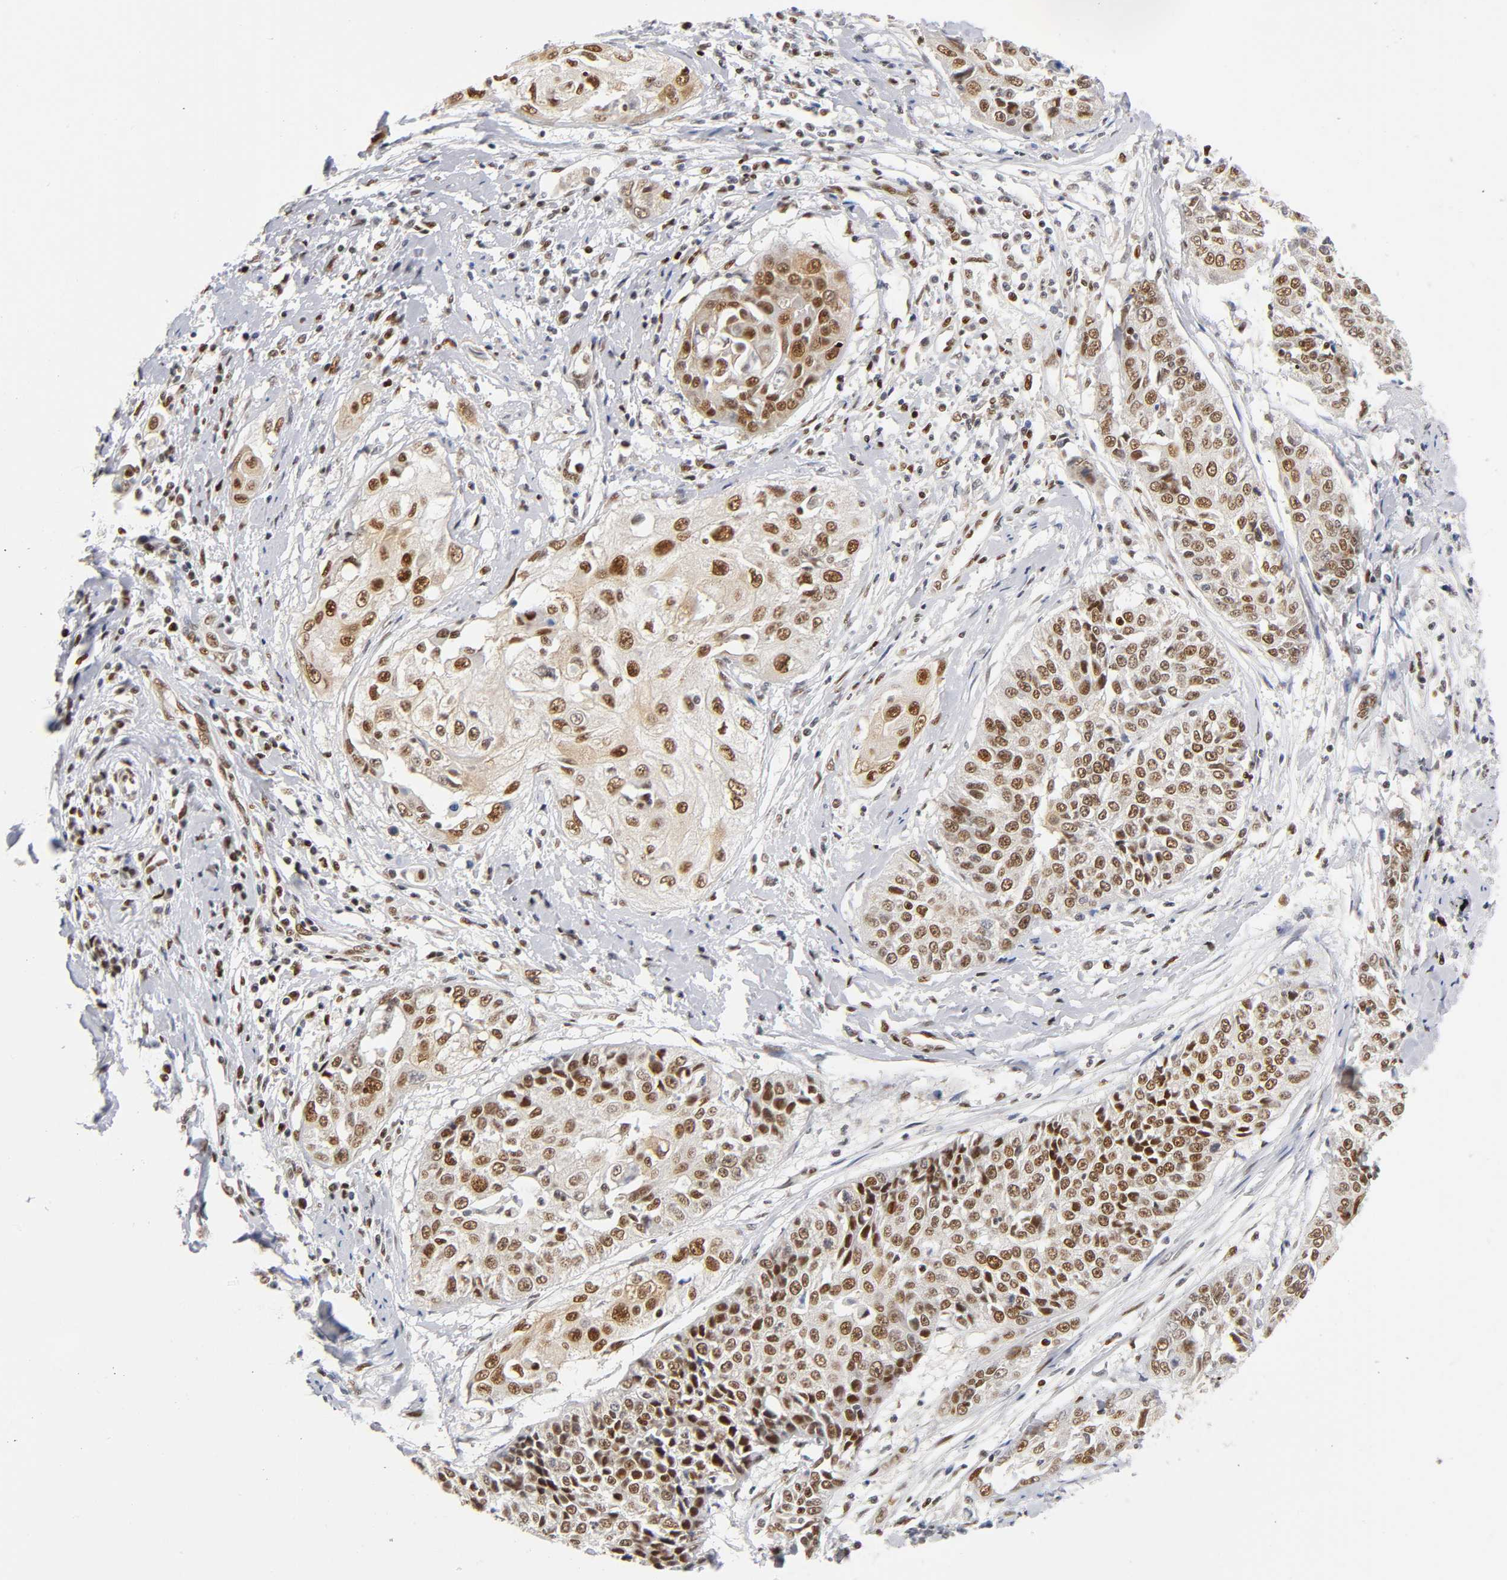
{"staining": {"intensity": "strong", "quantity": ">75%", "location": "nuclear"}, "tissue": "cervical cancer", "cell_type": "Tumor cells", "image_type": "cancer", "snomed": [{"axis": "morphology", "description": "Squamous cell carcinoma, NOS"}, {"axis": "topography", "description": "Cervix"}], "caption": "The image shows immunohistochemical staining of squamous cell carcinoma (cervical). There is strong nuclear expression is identified in about >75% of tumor cells.", "gene": "NR3C1", "patient": {"sex": "female", "age": 64}}